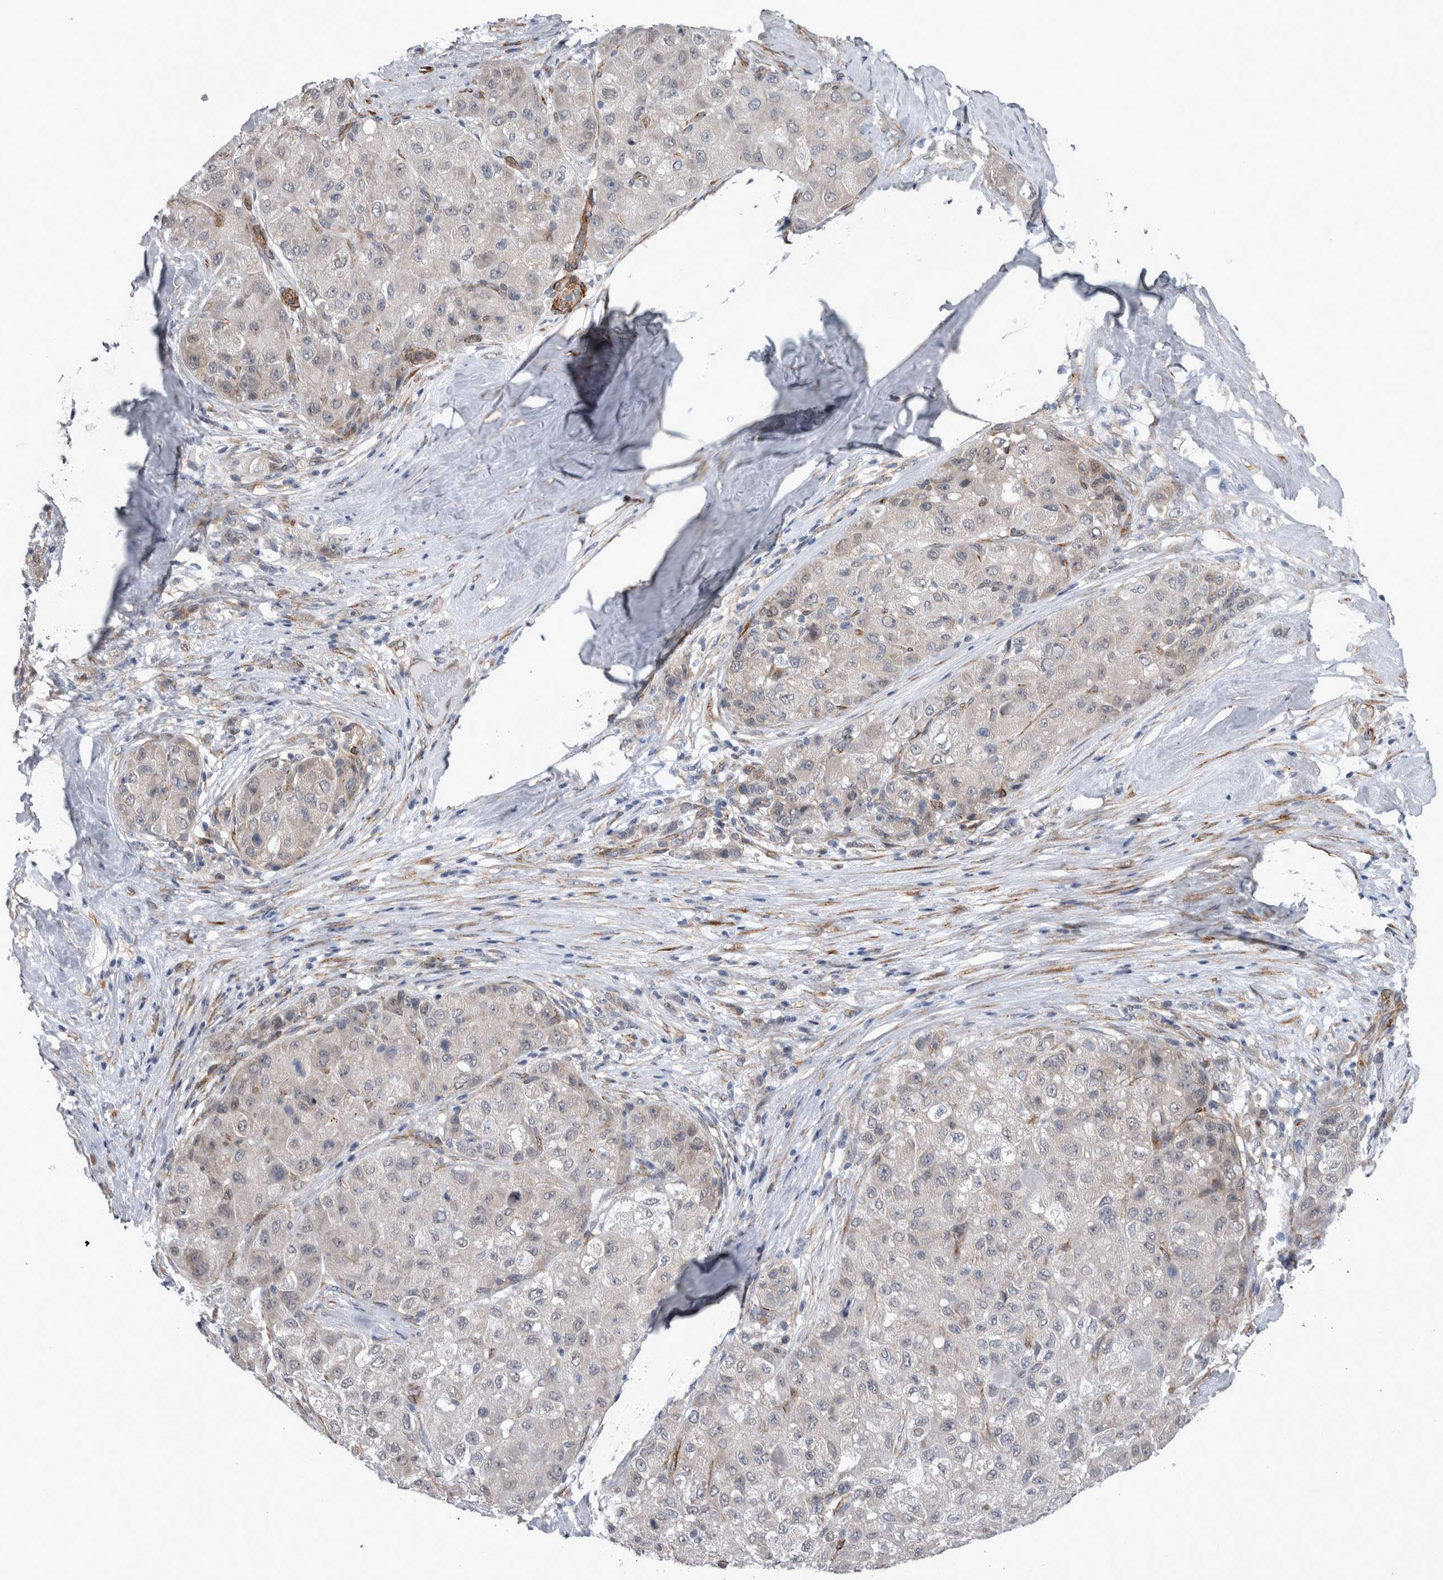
{"staining": {"intensity": "negative", "quantity": "none", "location": "none"}, "tissue": "liver cancer", "cell_type": "Tumor cells", "image_type": "cancer", "snomed": [{"axis": "morphology", "description": "Carcinoma, Hepatocellular, NOS"}, {"axis": "topography", "description": "Liver"}], "caption": "IHC micrograph of liver hepatocellular carcinoma stained for a protein (brown), which exhibits no expression in tumor cells.", "gene": "DDX6", "patient": {"sex": "male", "age": 80}}